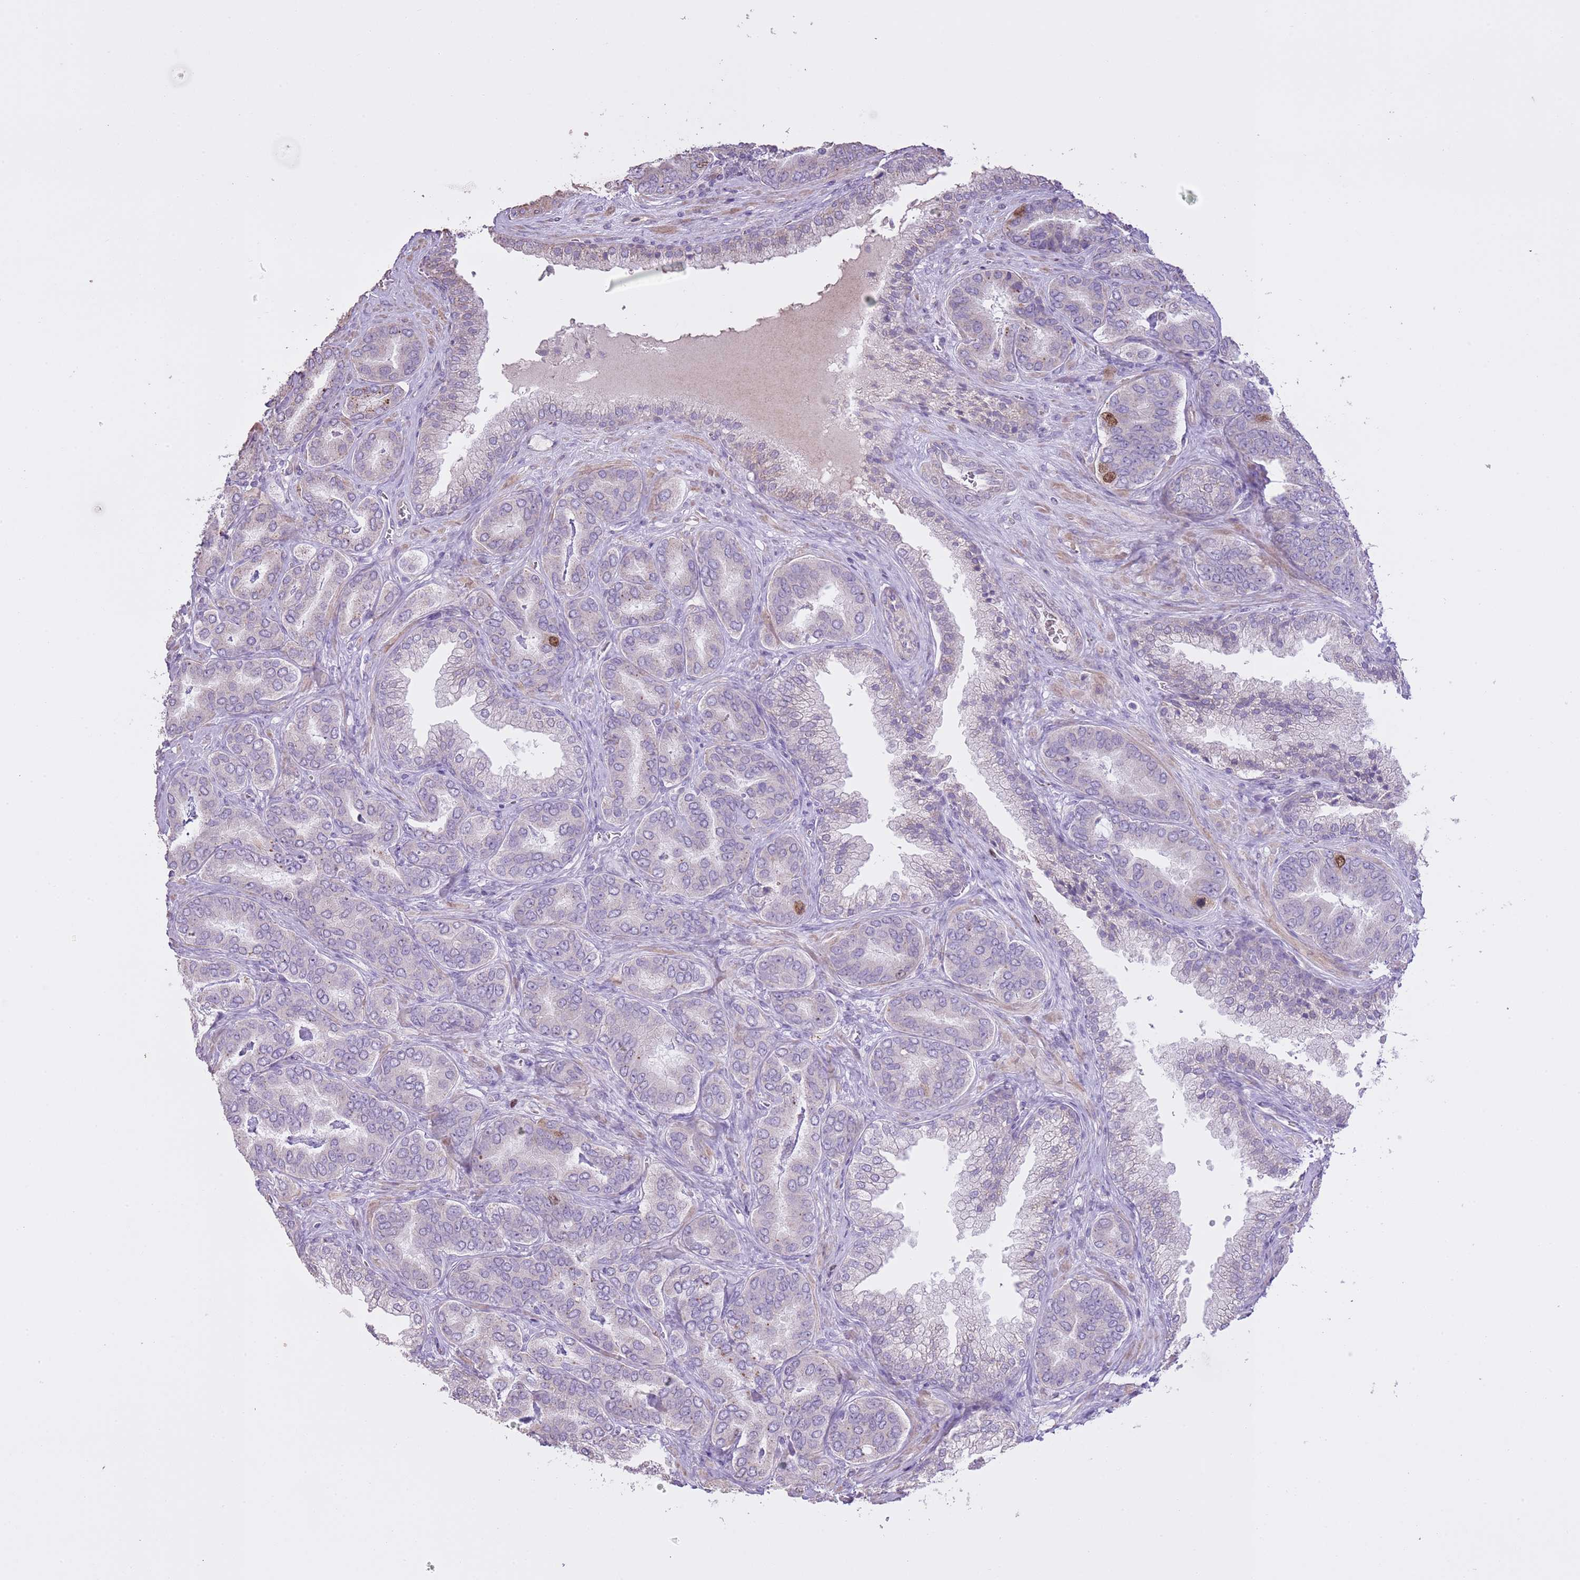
{"staining": {"intensity": "moderate", "quantity": "<25%", "location": "nuclear"}, "tissue": "prostate cancer", "cell_type": "Tumor cells", "image_type": "cancer", "snomed": [{"axis": "morphology", "description": "Adenocarcinoma, High grade"}, {"axis": "topography", "description": "Prostate"}], "caption": "An immunohistochemistry micrograph of neoplastic tissue is shown. Protein staining in brown labels moderate nuclear positivity in adenocarcinoma (high-grade) (prostate) within tumor cells.", "gene": "GMNN", "patient": {"sex": "male", "age": 72}}